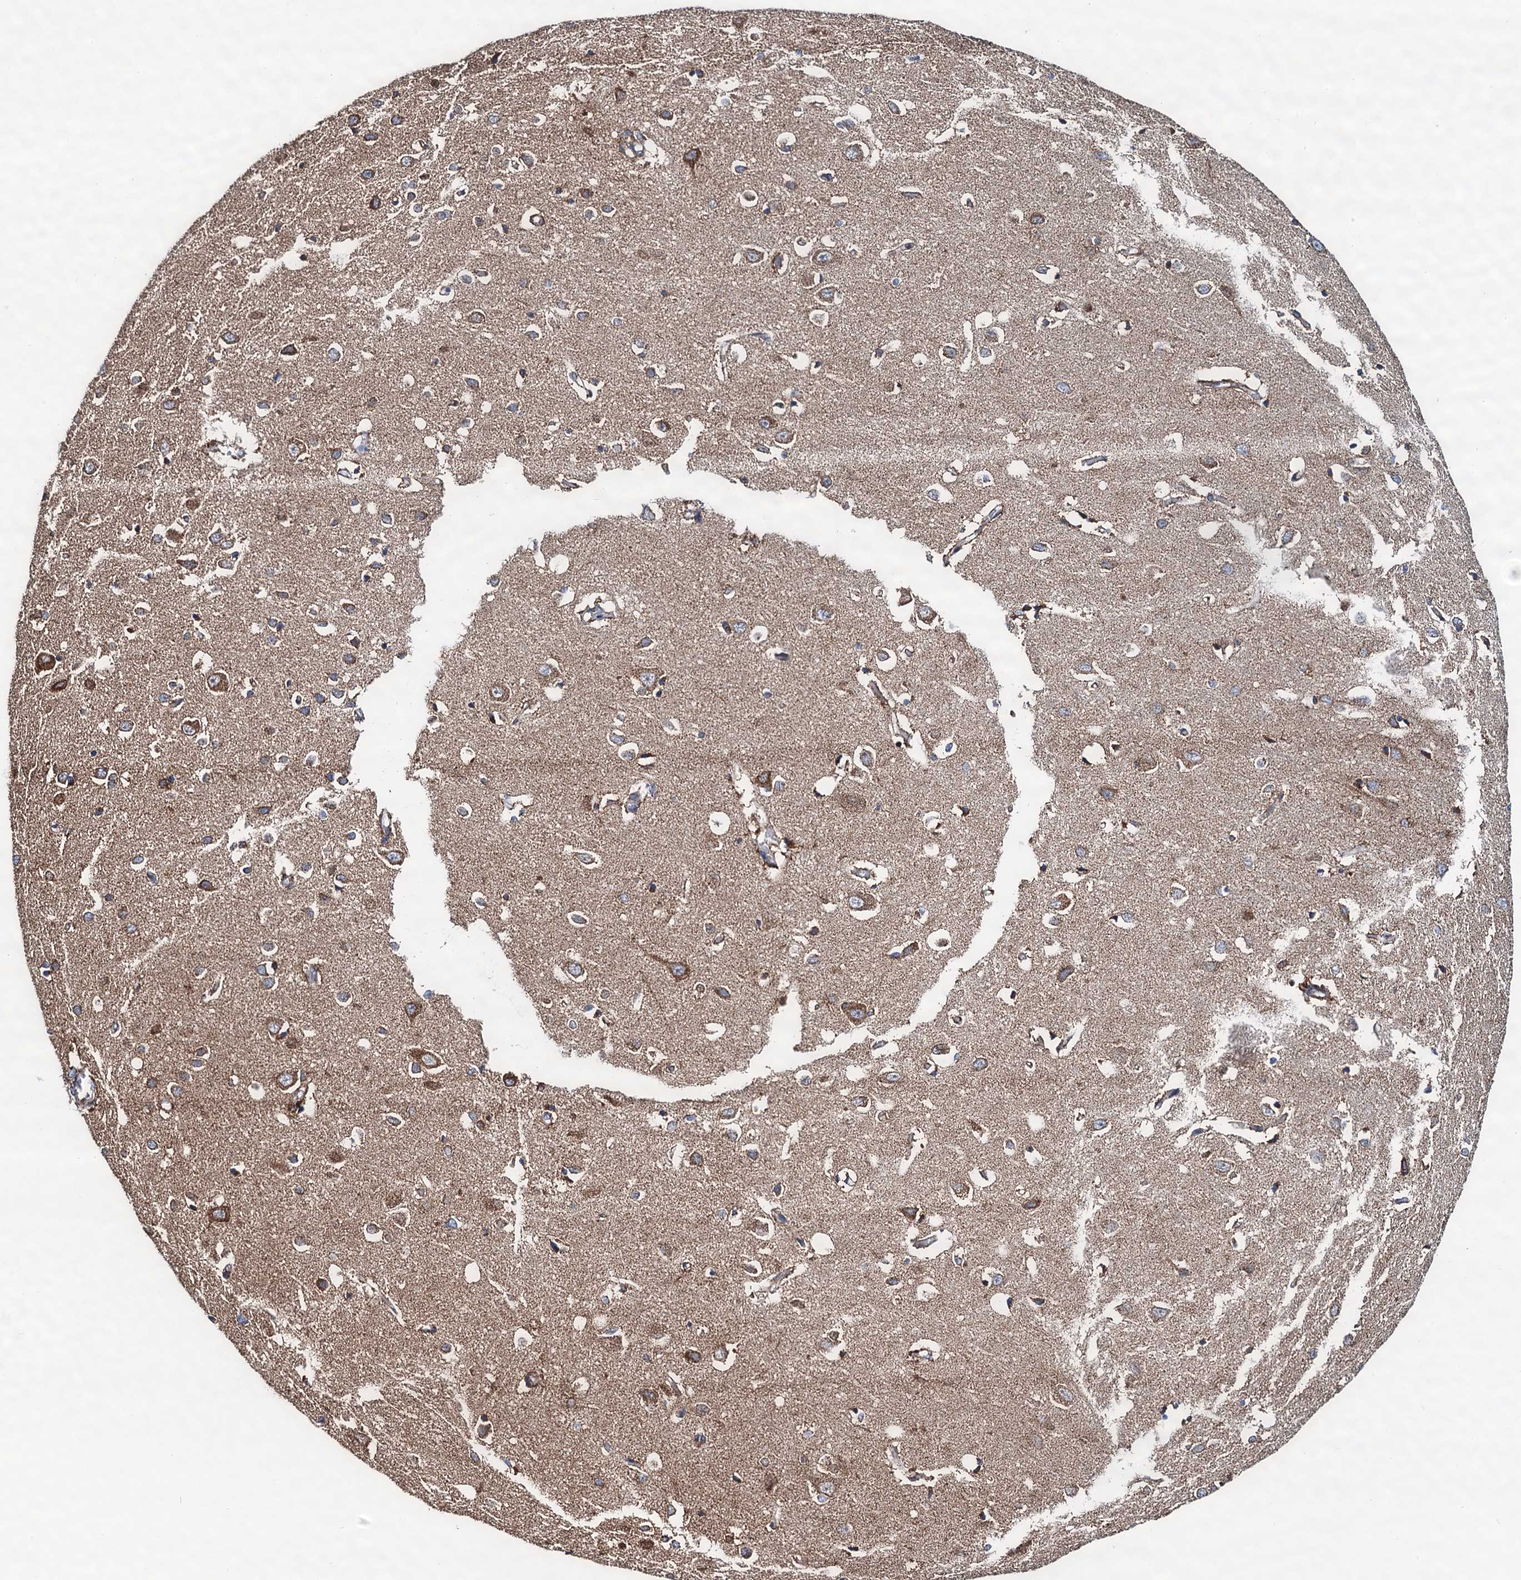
{"staining": {"intensity": "moderate", "quantity": ">75%", "location": "cytoplasmic/membranous"}, "tissue": "cerebral cortex", "cell_type": "Endothelial cells", "image_type": "normal", "snomed": [{"axis": "morphology", "description": "Normal tissue, NOS"}, {"axis": "topography", "description": "Cerebral cortex"}], "caption": "Protein staining exhibits moderate cytoplasmic/membranous positivity in about >75% of endothelial cells in normal cerebral cortex.", "gene": "AAGAB", "patient": {"sex": "female", "age": 64}}